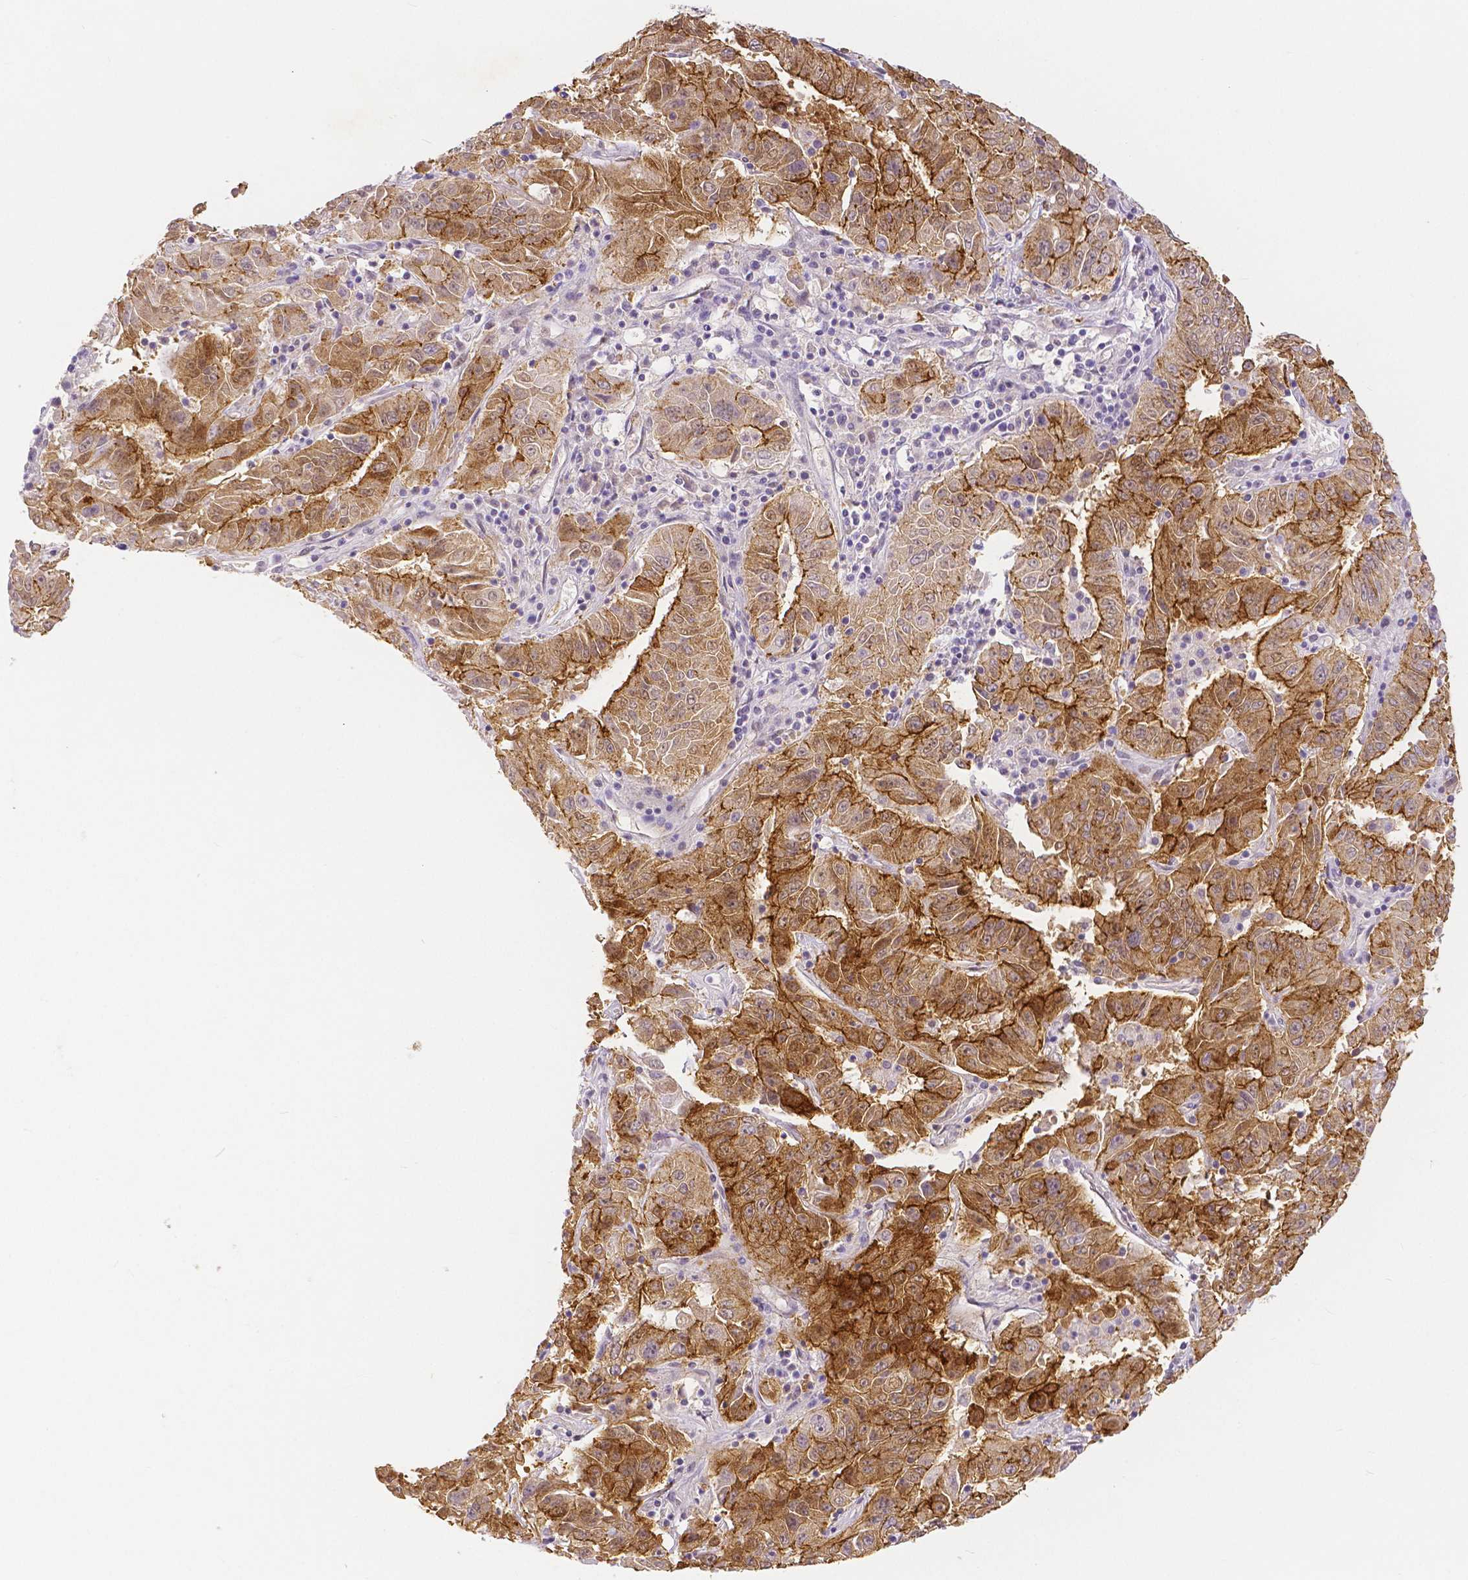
{"staining": {"intensity": "strong", "quantity": ">75%", "location": "cytoplasmic/membranous"}, "tissue": "pancreatic cancer", "cell_type": "Tumor cells", "image_type": "cancer", "snomed": [{"axis": "morphology", "description": "Adenocarcinoma, NOS"}, {"axis": "topography", "description": "Pancreas"}], "caption": "IHC photomicrograph of pancreatic adenocarcinoma stained for a protein (brown), which shows high levels of strong cytoplasmic/membranous expression in about >75% of tumor cells.", "gene": "OCLN", "patient": {"sex": "male", "age": 63}}